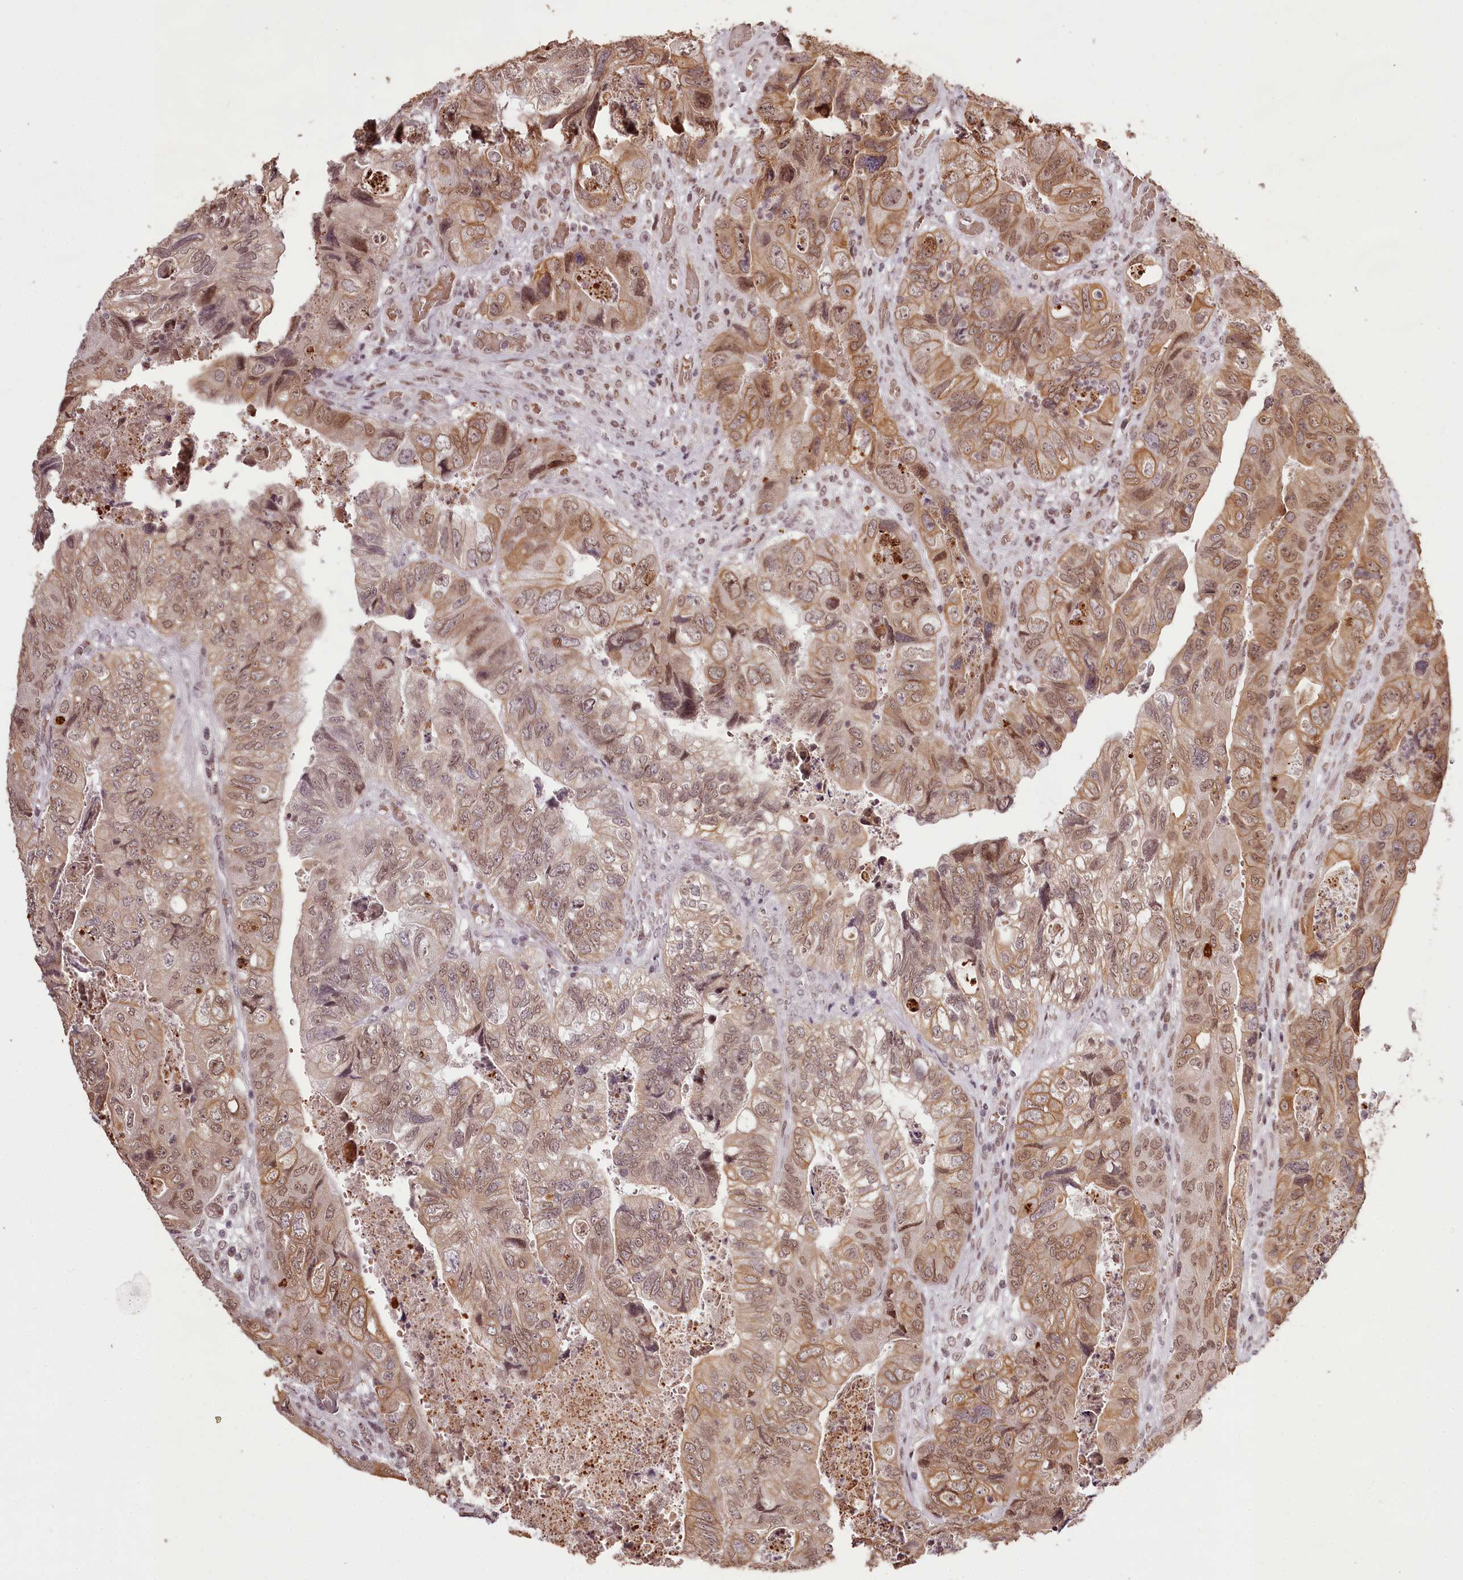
{"staining": {"intensity": "moderate", "quantity": ">75%", "location": "cytoplasmic/membranous,nuclear"}, "tissue": "colorectal cancer", "cell_type": "Tumor cells", "image_type": "cancer", "snomed": [{"axis": "morphology", "description": "Adenocarcinoma, NOS"}, {"axis": "topography", "description": "Rectum"}], "caption": "Human colorectal adenocarcinoma stained for a protein (brown) exhibits moderate cytoplasmic/membranous and nuclear positive expression in about >75% of tumor cells.", "gene": "THYN1", "patient": {"sex": "male", "age": 63}}